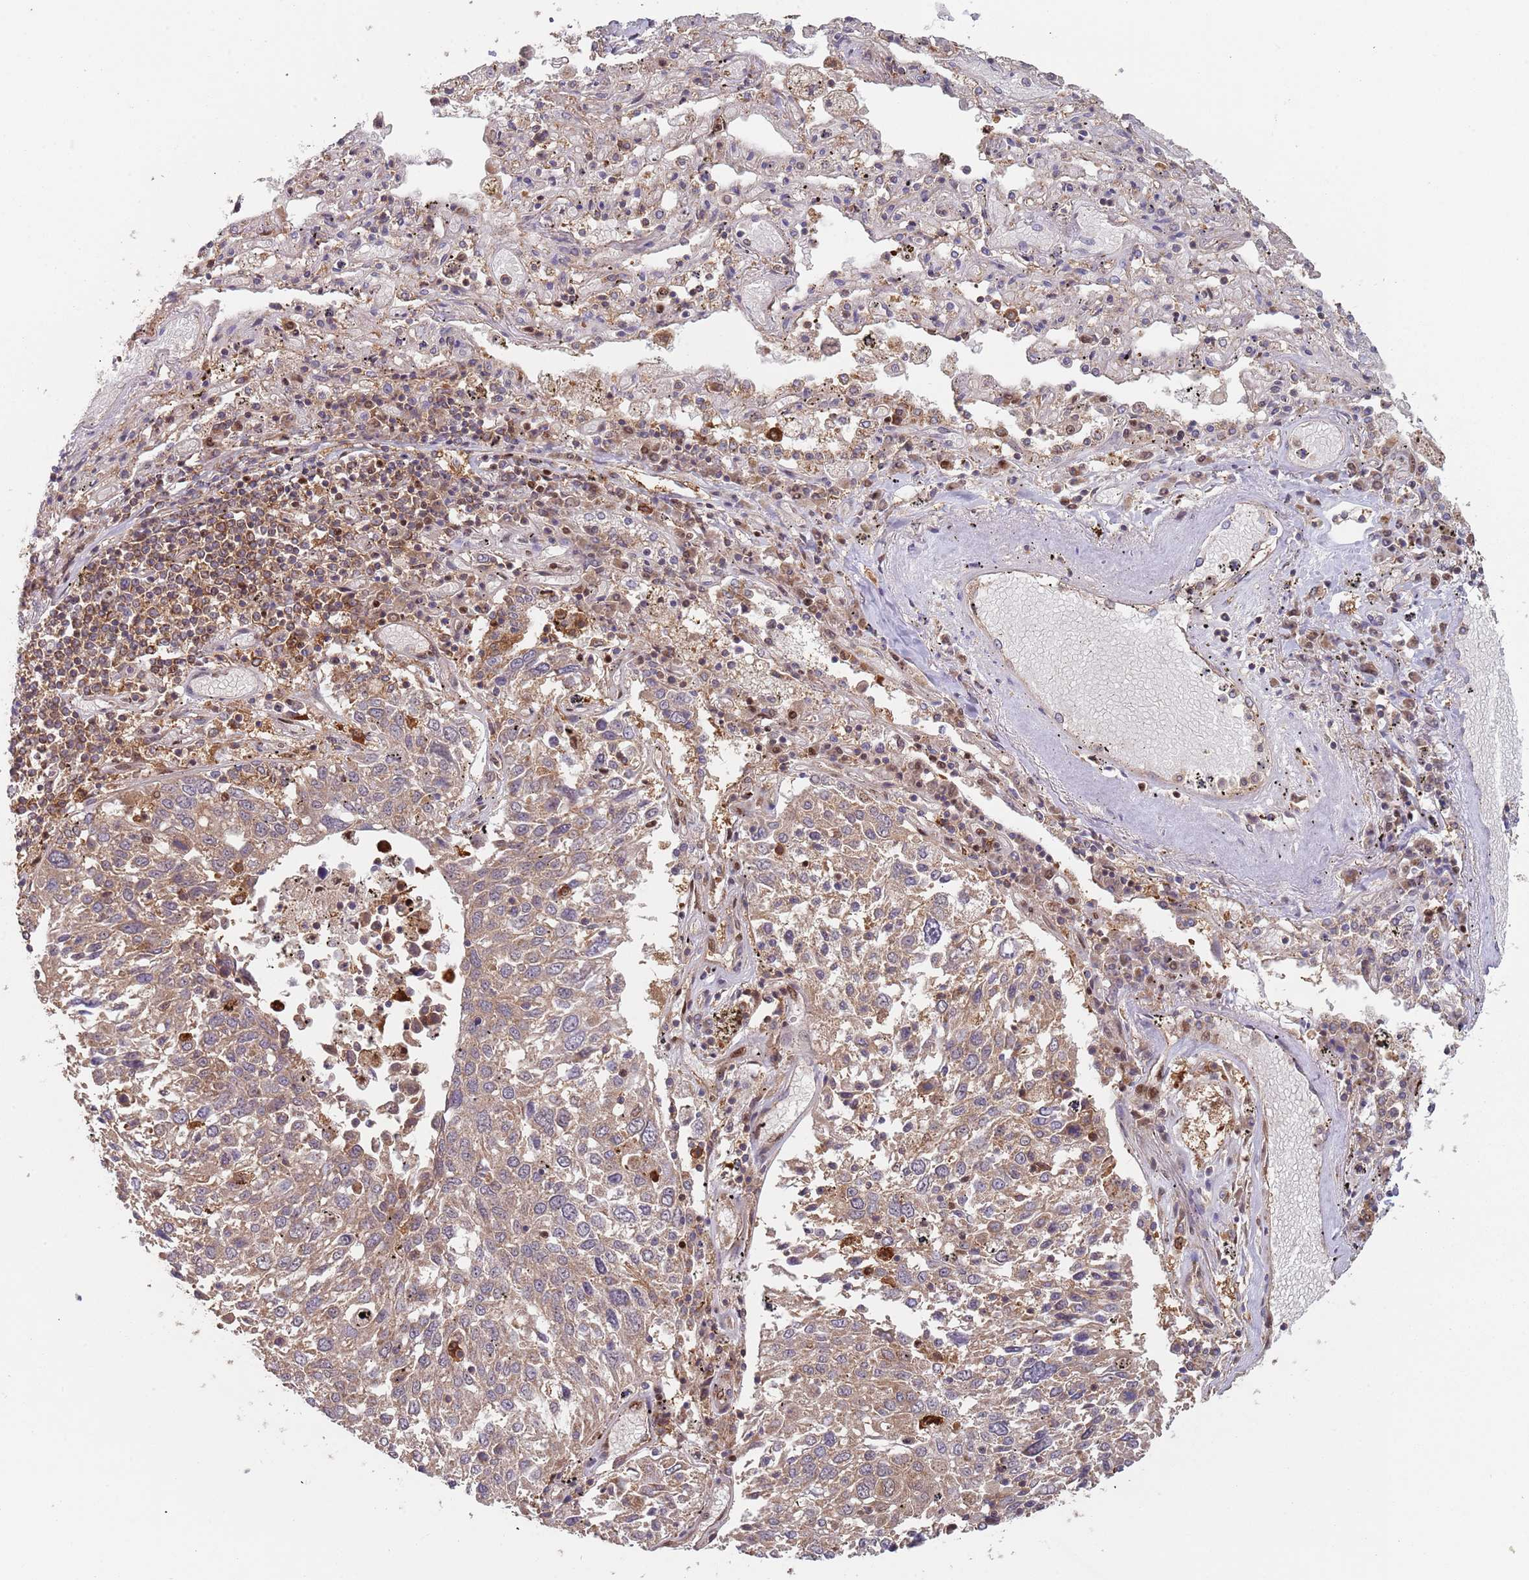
{"staining": {"intensity": "moderate", "quantity": ">75%", "location": "cytoplasmic/membranous"}, "tissue": "lung cancer", "cell_type": "Tumor cells", "image_type": "cancer", "snomed": [{"axis": "morphology", "description": "Squamous cell carcinoma, NOS"}, {"axis": "topography", "description": "Lung"}], "caption": "An IHC photomicrograph of tumor tissue is shown. Protein staining in brown labels moderate cytoplasmic/membranous positivity in lung cancer within tumor cells.", "gene": "GDI2", "patient": {"sex": "male", "age": 65}}